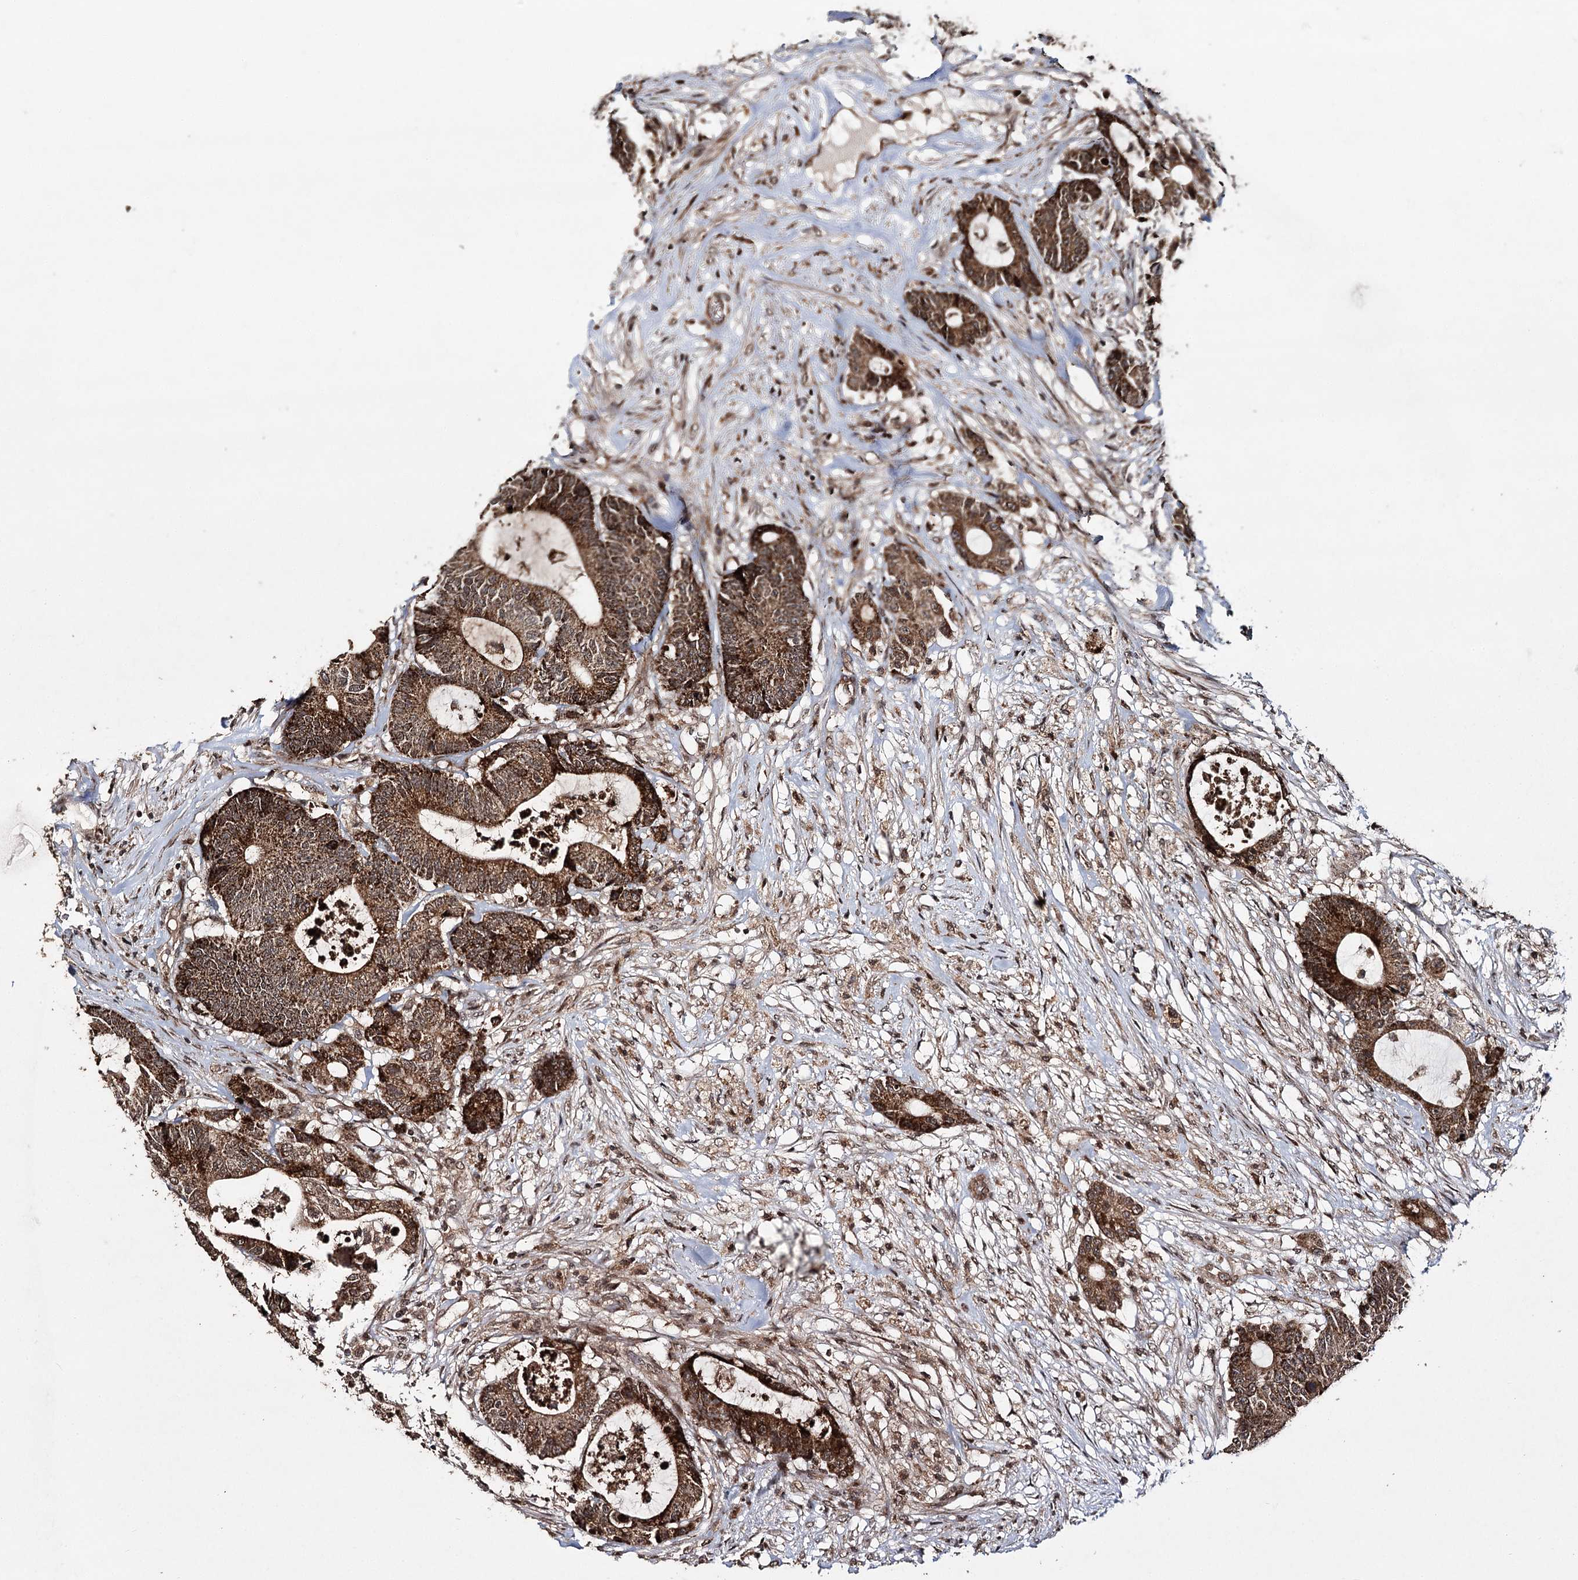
{"staining": {"intensity": "strong", "quantity": ">75%", "location": "cytoplasmic/membranous"}, "tissue": "colorectal cancer", "cell_type": "Tumor cells", "image_type": "cancer", "snomed": [{"axis": "morphology", "description": "Adenocarcinoma, NOS"}, {"axis": "topography", "description": "Colon"}], "caption": "About >75% of tumor cells in colorectal adenocarcinoma exhibit strong cytoplasmic/membranous protein positivity as visualized by brown immunohistochemical staining.", "gene": "ZNRF3", "patient": {"sex": "female", "age": 84}}